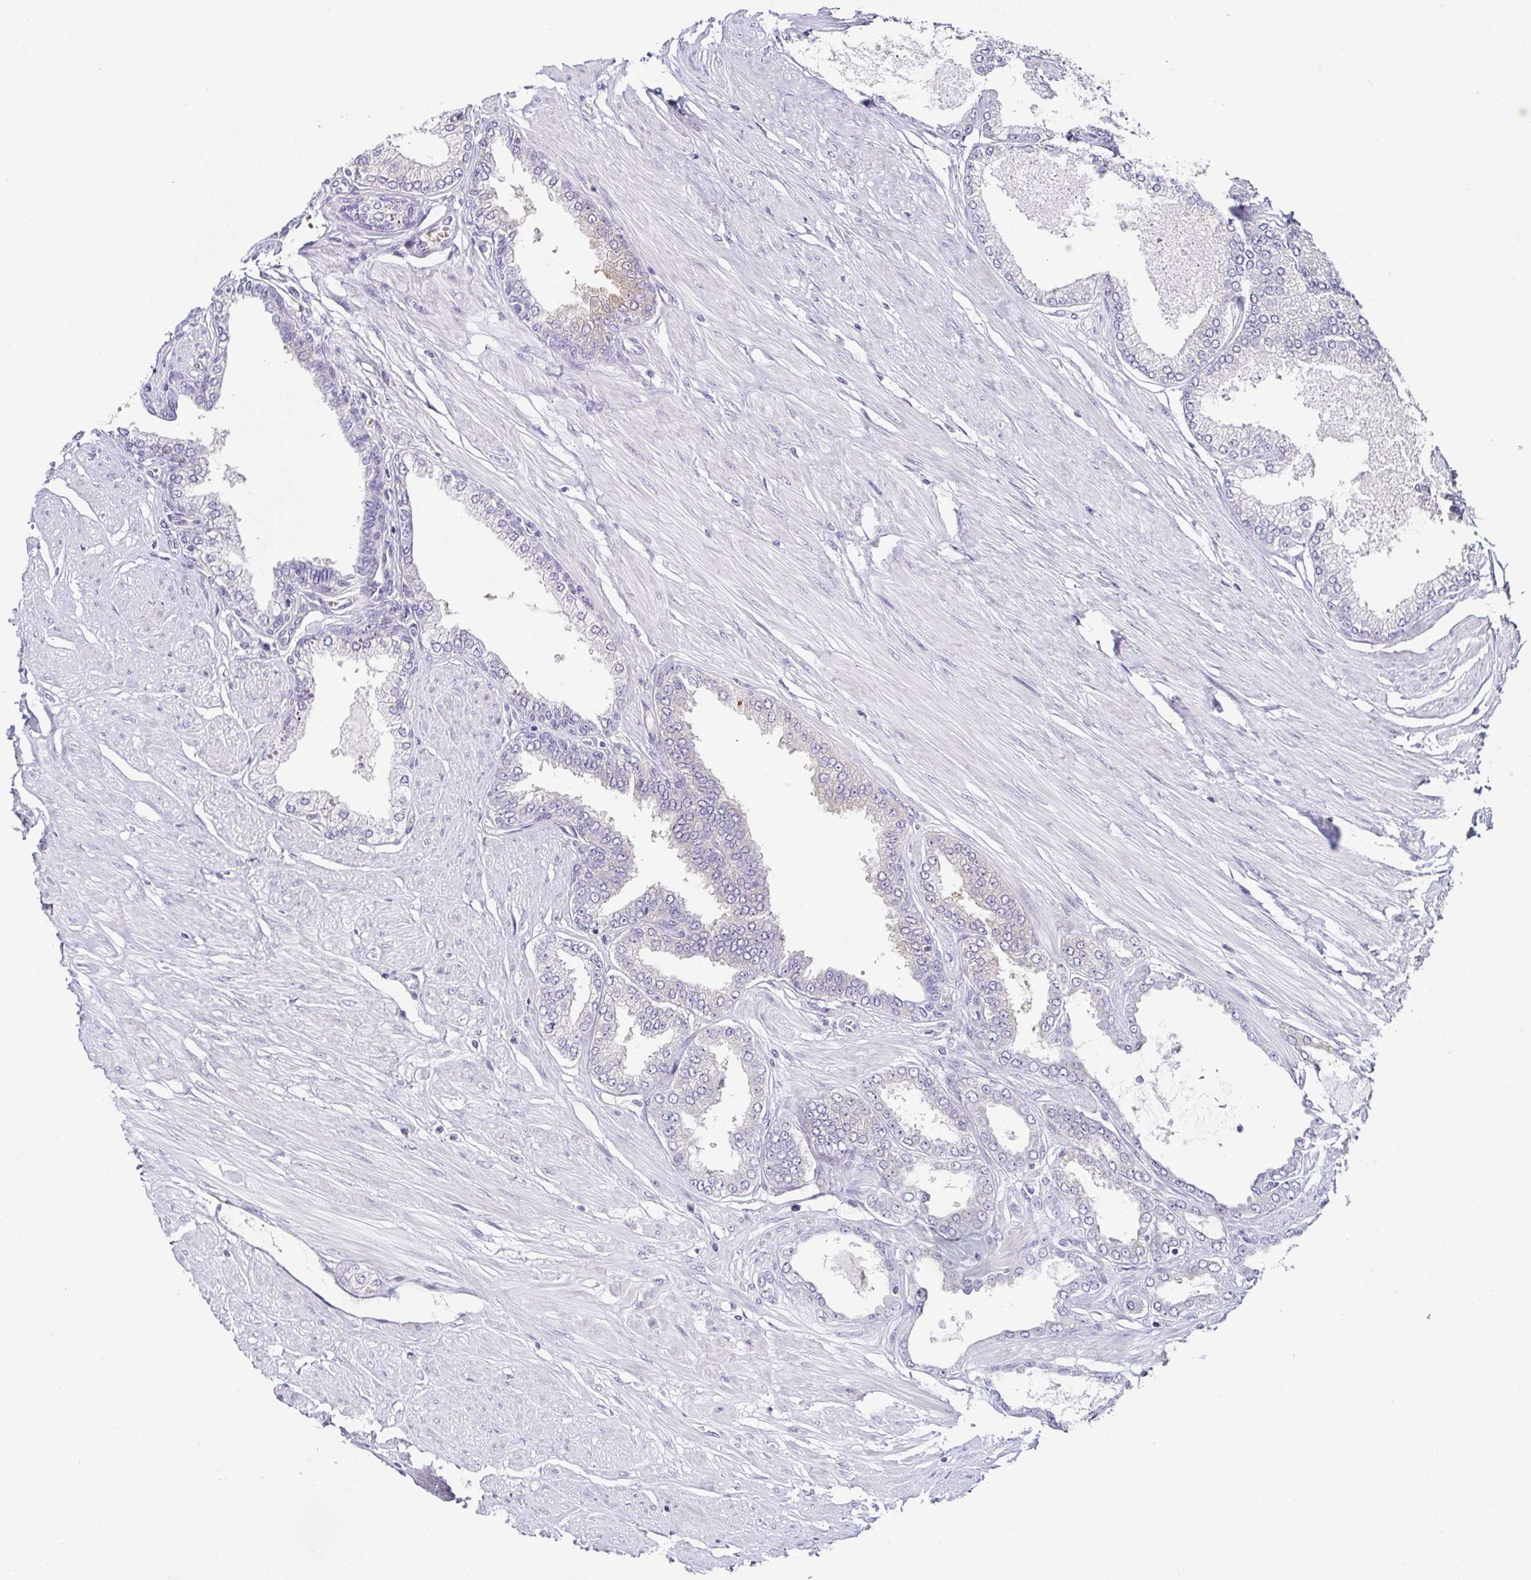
{"staining": {"intensity": "negative", "quantity": "none", "location": "none"}, "tissue": "prostate cancer", "cell_type": "Tumor cells", "image_type": "cancer", "snomed": [{"axis": "morphology", "description": "Adenocarcinoma, Low grade"}, {"axis": "topography", "description": "Prostate"}], "caption": "A histopathology image of human prostate cancer (adenocarcinoma (low-grade)) is negative for staining in tumor cells.", "gene": "FAM162B", "patient": {"sex": "male", "age": 55}}